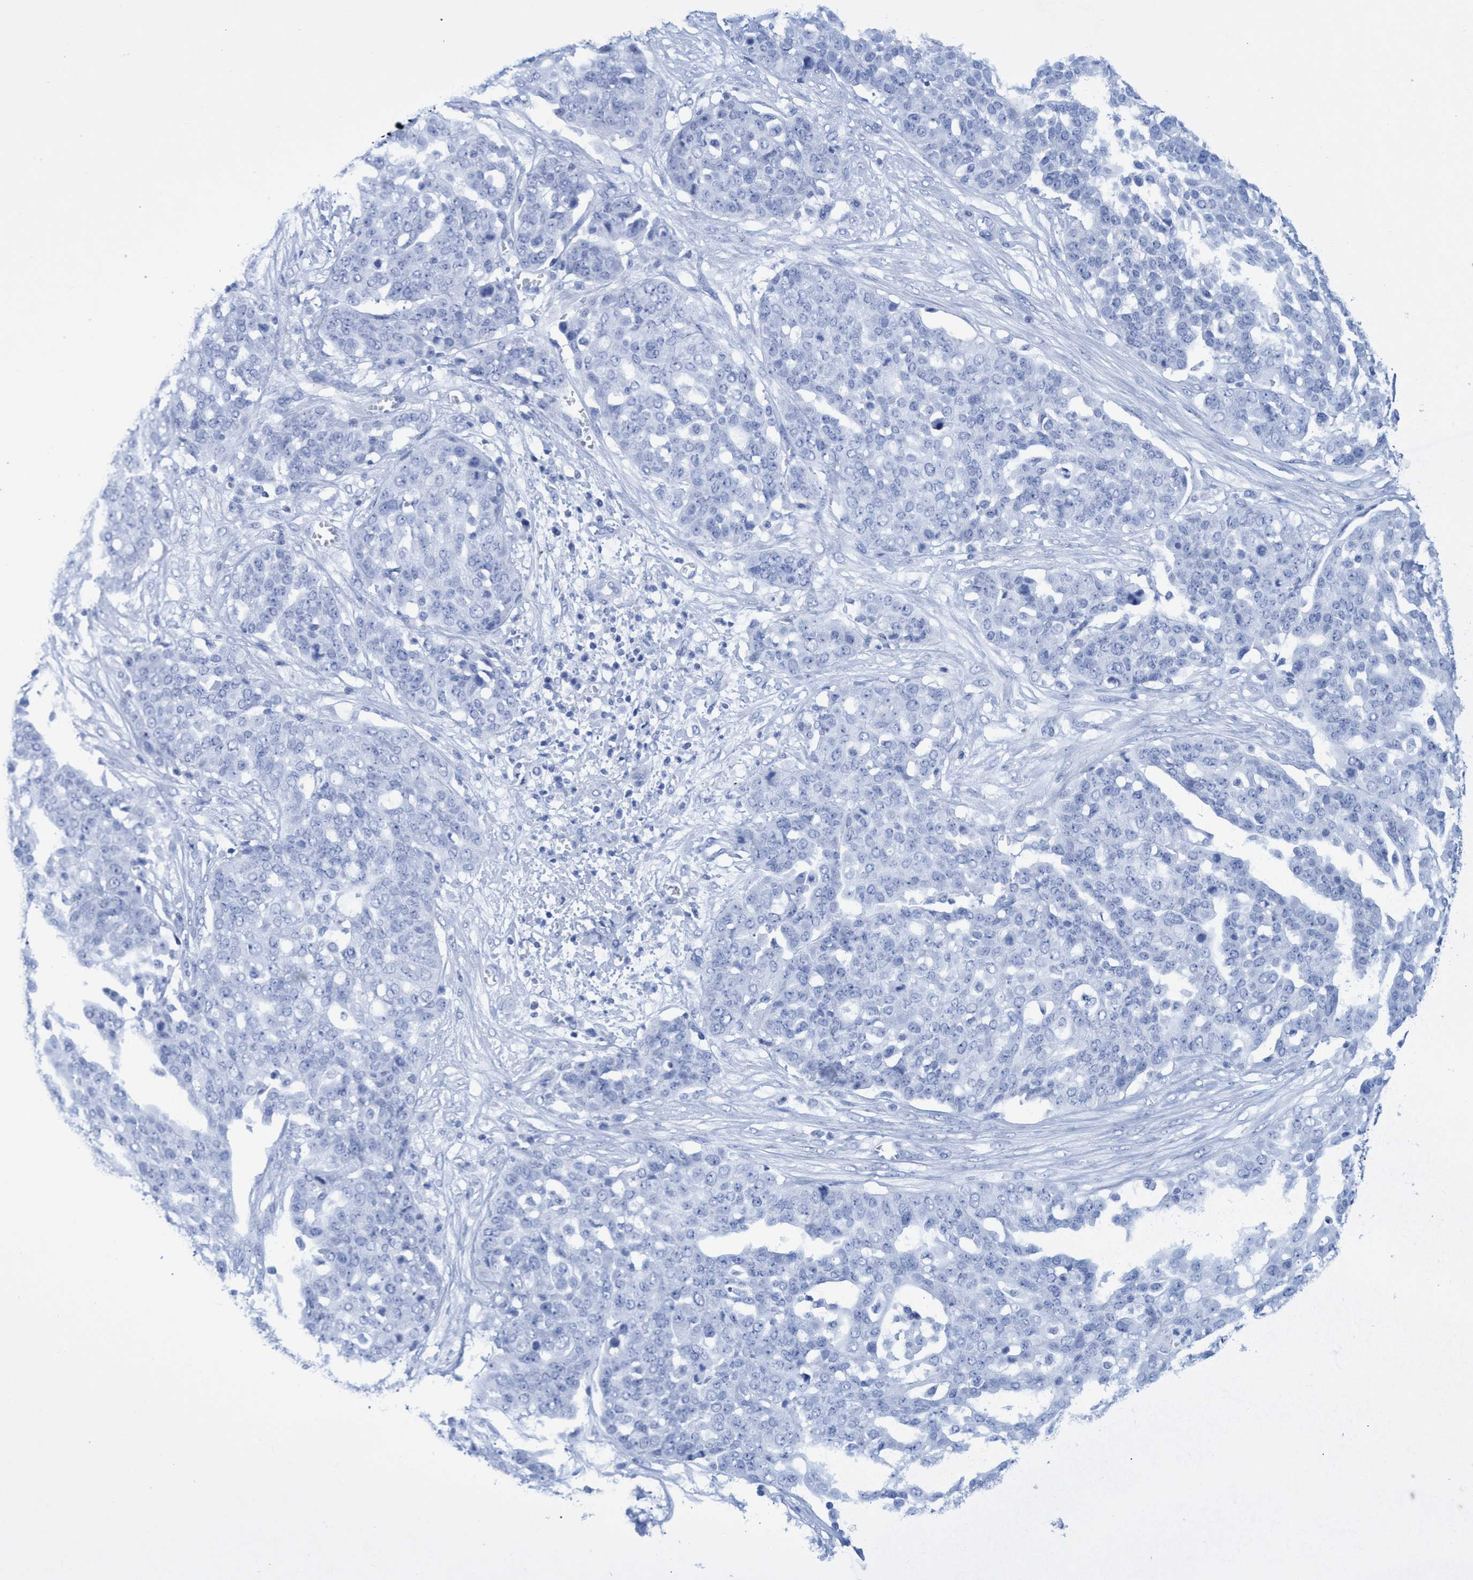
{"staining": {"intensity": "negative", "quantity": "none", "location": "none"}, "tissue": "ovarian cancer", "cell_type": "Tumor cells", "image_type": "cancer", "snomed": [{"axis": "morphology", "description": "Cystadenocarcinoma, serous, NOS"}, {"axis": "topography", "description": "Soft tissue"}, {"axis": "topography", "description": "Ovary"}], "caption": "Human ovarian serous cystadenocarcinoma stained for a protein using IHC shows no positivity in tumor cells.", "gene": "INSL6", "patient": {"sex": "female", "age": 57}}